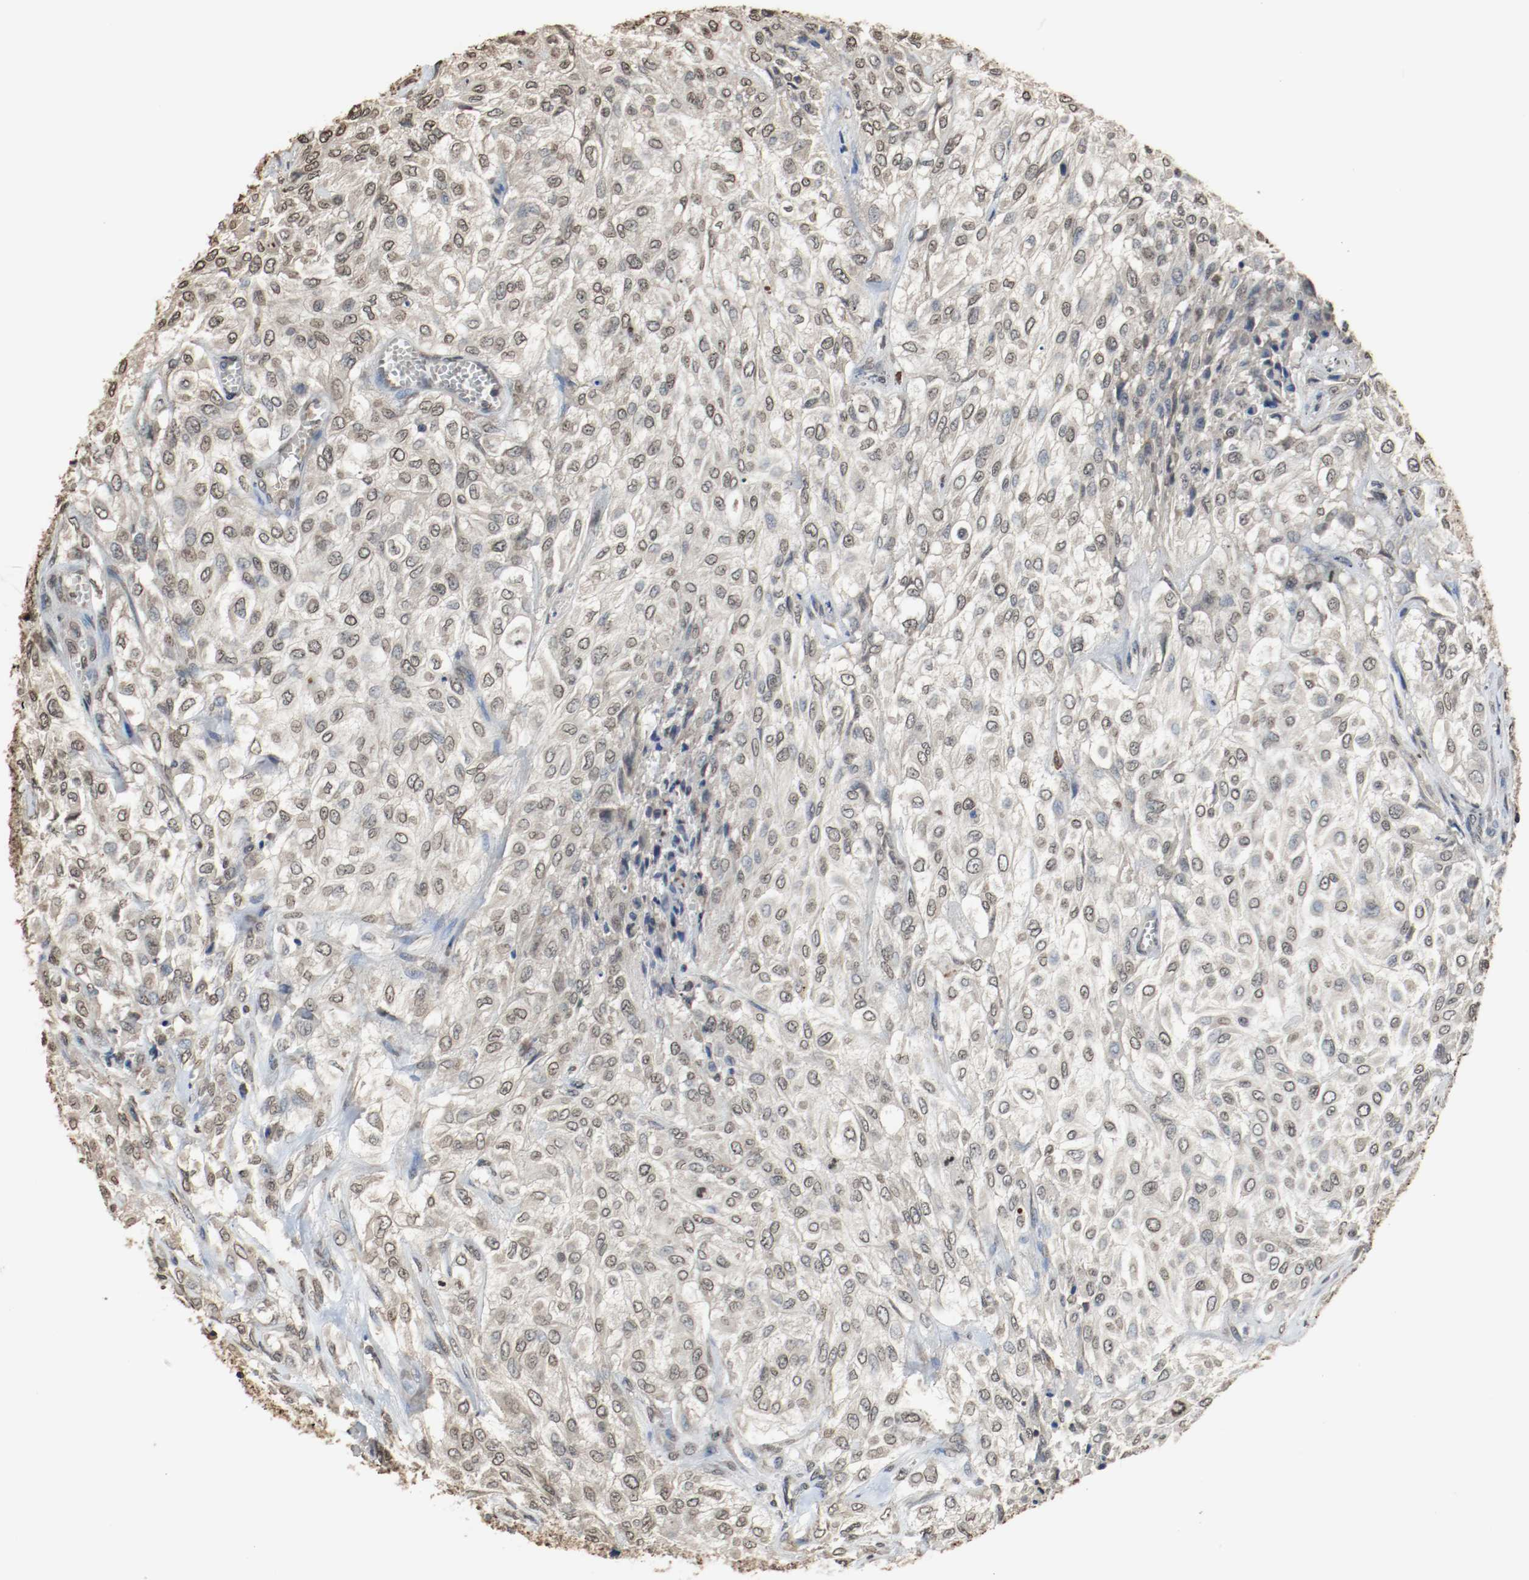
{"staining": {"intensity": "weak", "quantity": ">75%", "location": "cytoplasmic/membranous"}, "tissue": "urothelial cancer", "cell_type": "Tumor cells", "image_type": "cancer", "snomed": [{"axis": "morphology", "description": "Urothelial carcinoma, High grade"}, {"axis": "topography", "description": "Urinary bladder"}], "caption": "Urothelial cancer tissue reveals weak cytoplasmic/membranous positivity in approximately >75% of tumor cells, visualized by immunohistochemistry.", "gene": "RTN4", "patient": {"sex": "male", "age": 57}}